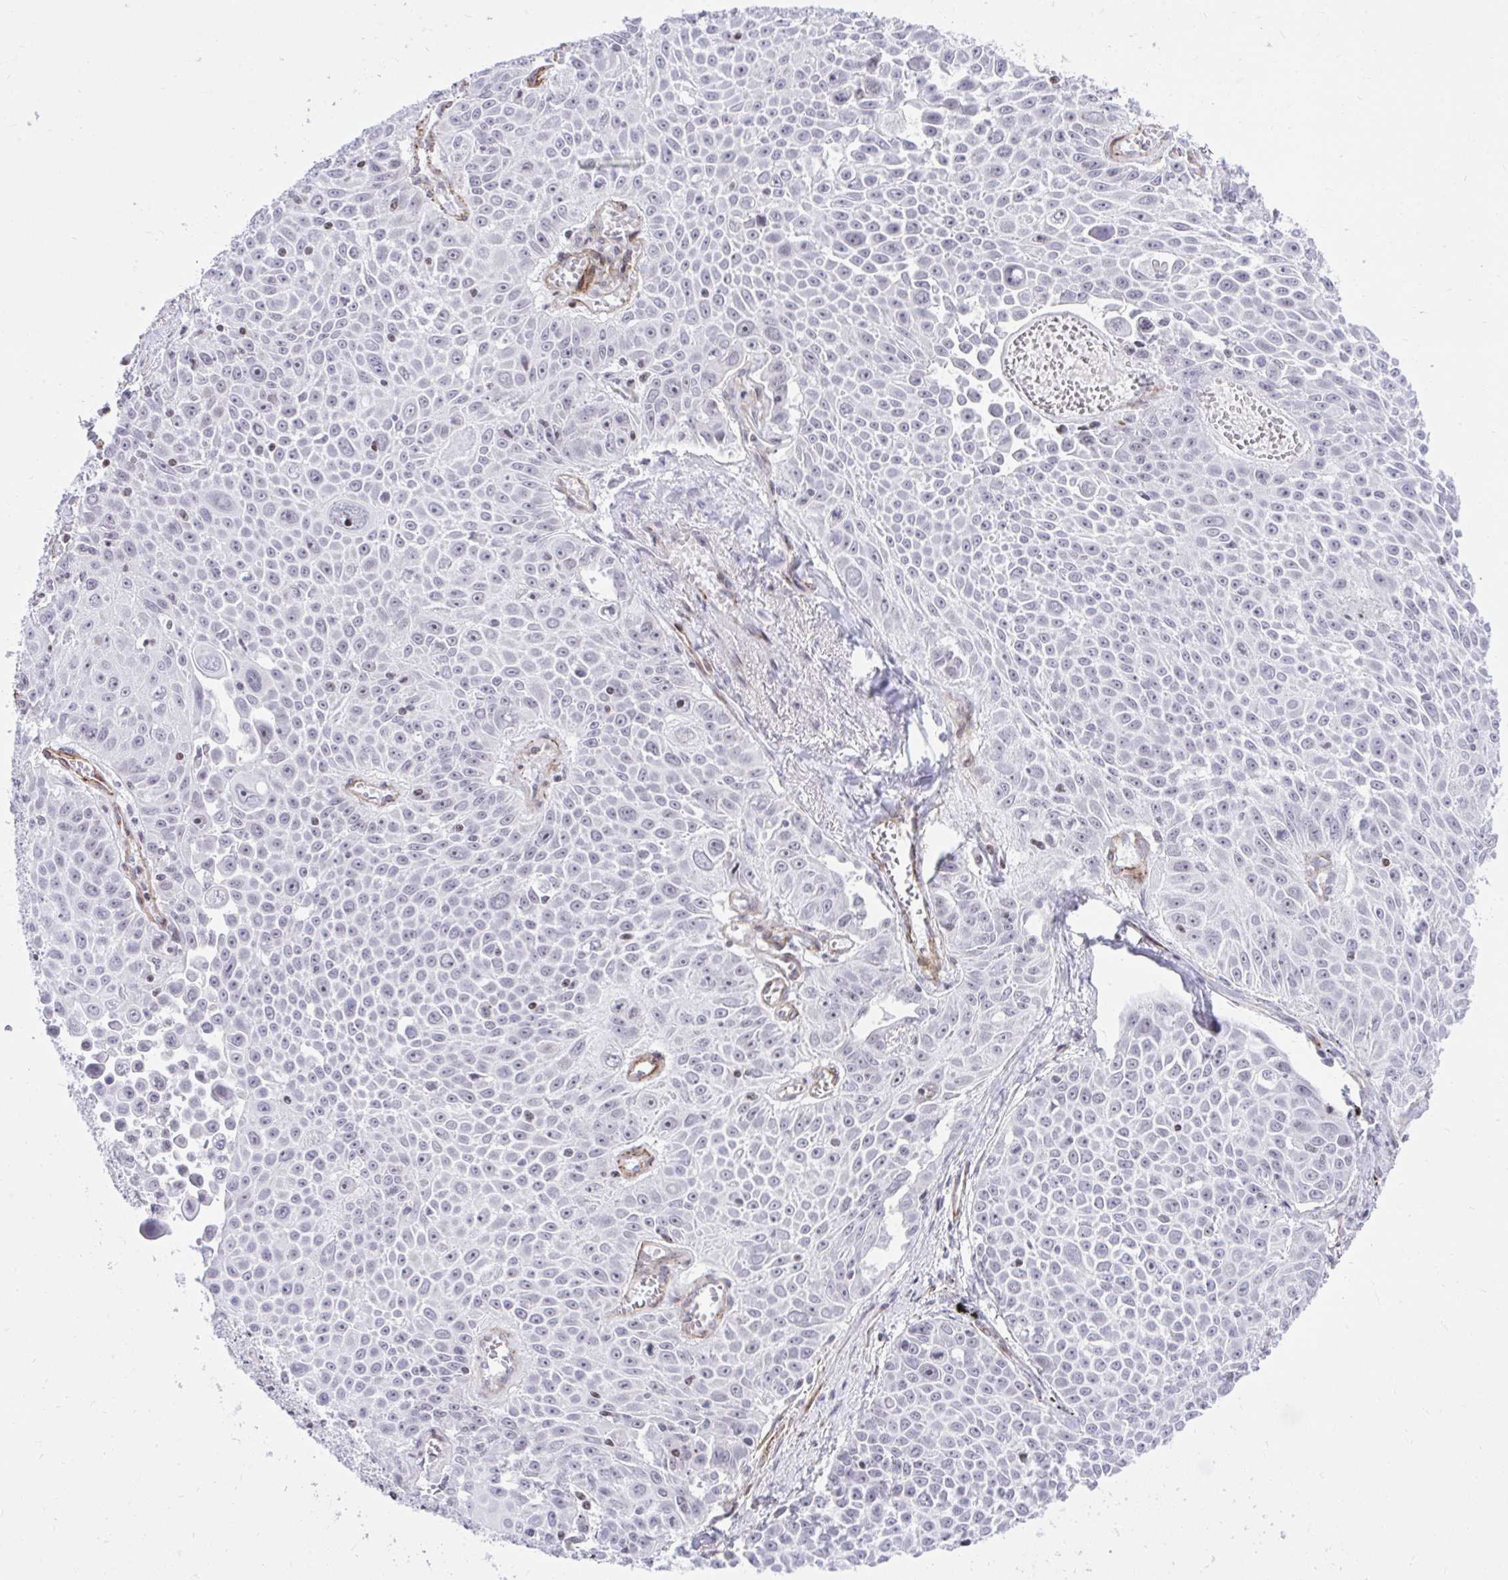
{"staining": {"intensity": "negative", "quantity": "none", "location": "none"}, "tissue": "lung cancer", "cell_type": "Tumor cells", "image_type": "cancer", "snomed": [{"axis": "morphology", "description": "Squamous cell carcinoma, NOS"}, {"axis": "morphology", "description": "Squamous cell carcinoma, metastatic, NOS"}, {"axis": "topography", "description": "Lymph node"}, {"axis": "topography", "description": "Lung"}], "caption": "Human lung cancer stained for a protein using immunohistochemistry exhibits no expression in tumor cells.", "gene": "KCNN4", "patient": {"sex": "female", "age": 62}}